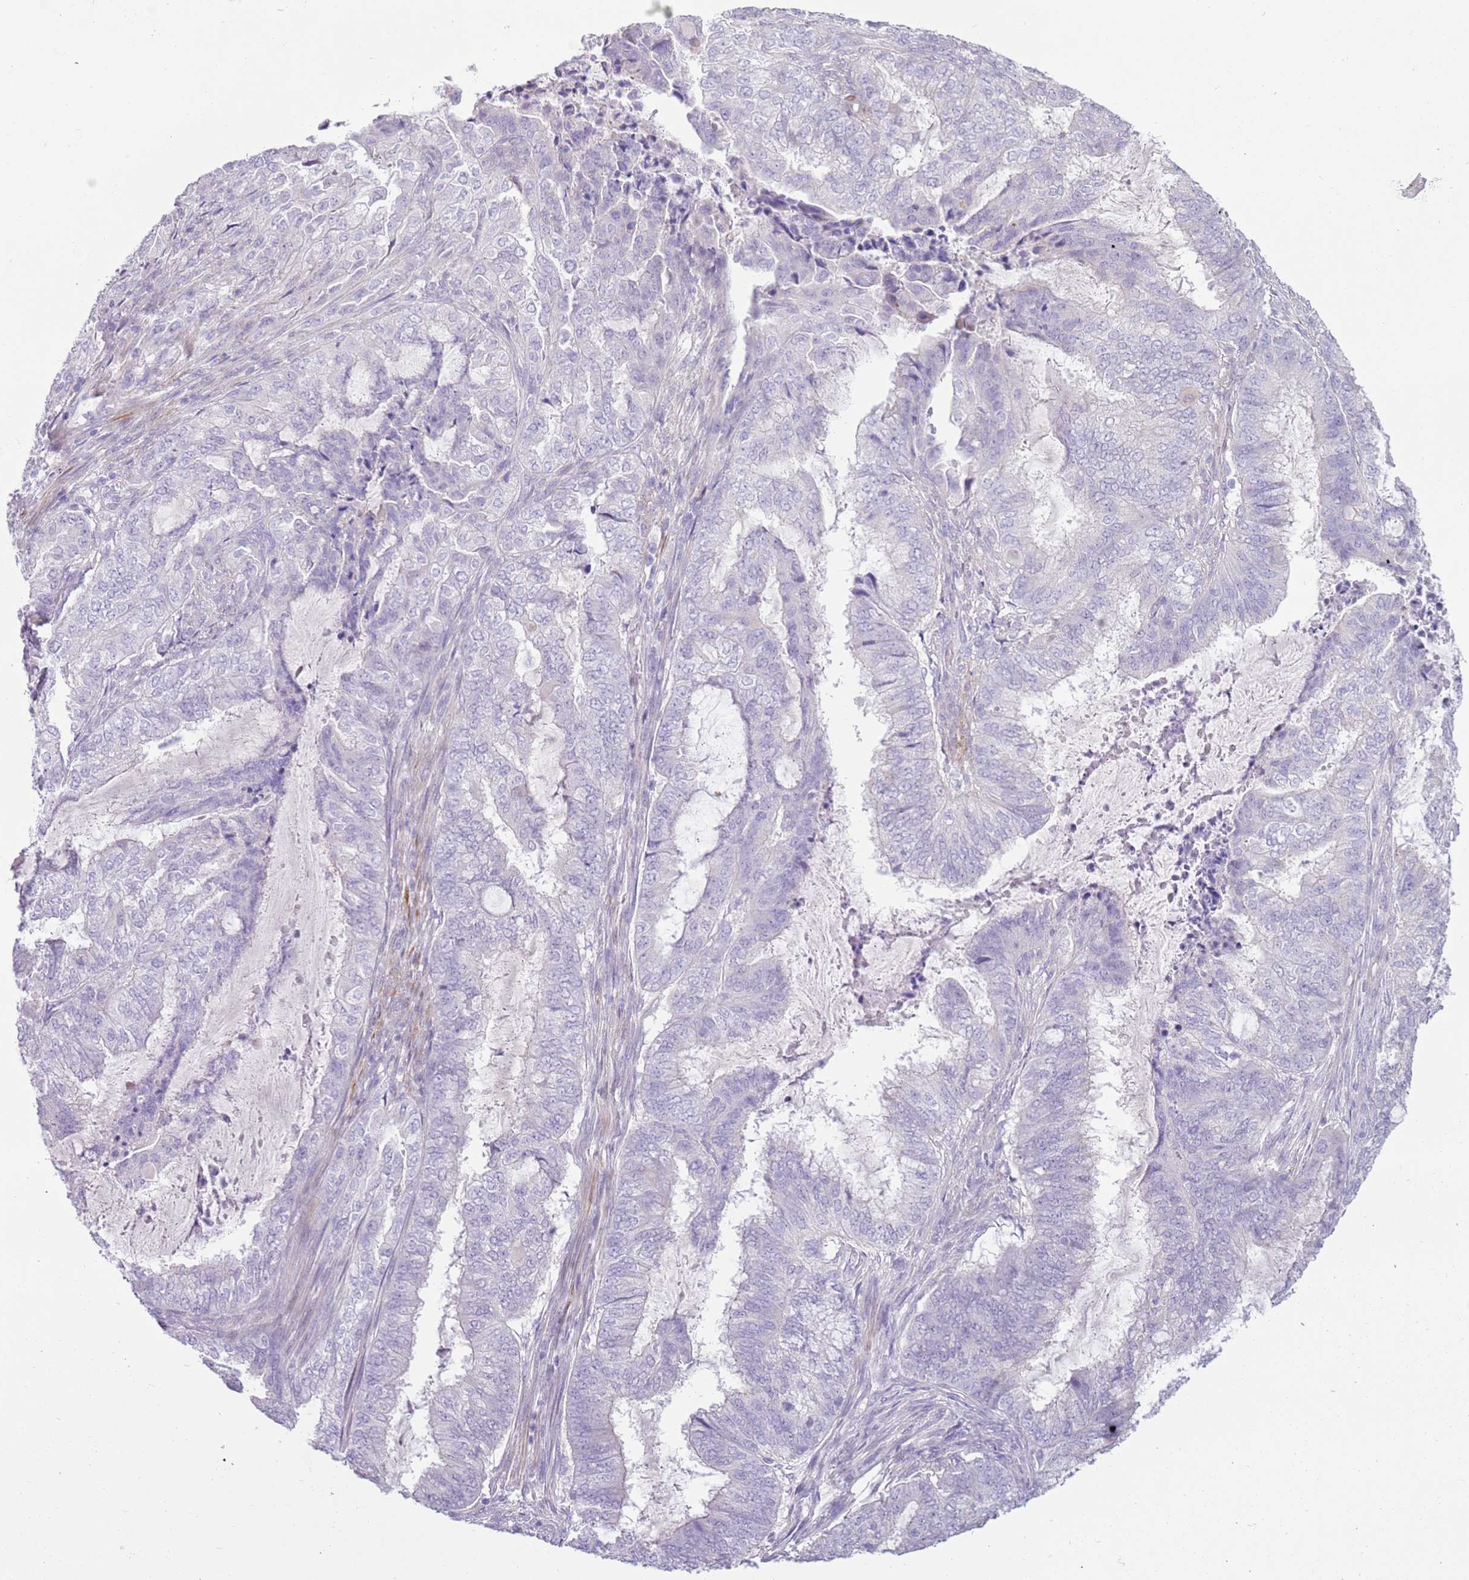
{"staining": {"intensity": "negative", "quantity": "none", "location": "none"}, "tissue": "endometrial cancer", "cell_type": "Tumor cells", "image_type": "cancer", "snomed": [{"axis": "morphology", "description": "Adenocarcinoma, NOS"}, {"axis": "topography", "description": "Endometrium"}], "caption": "IHC image of human endometrial adenocarcinoma stained for a protein (brown), which exhibits no expression in tumor cells.", "gene": "ZNF239", "patient": {"sex": "female", "age": 51}}